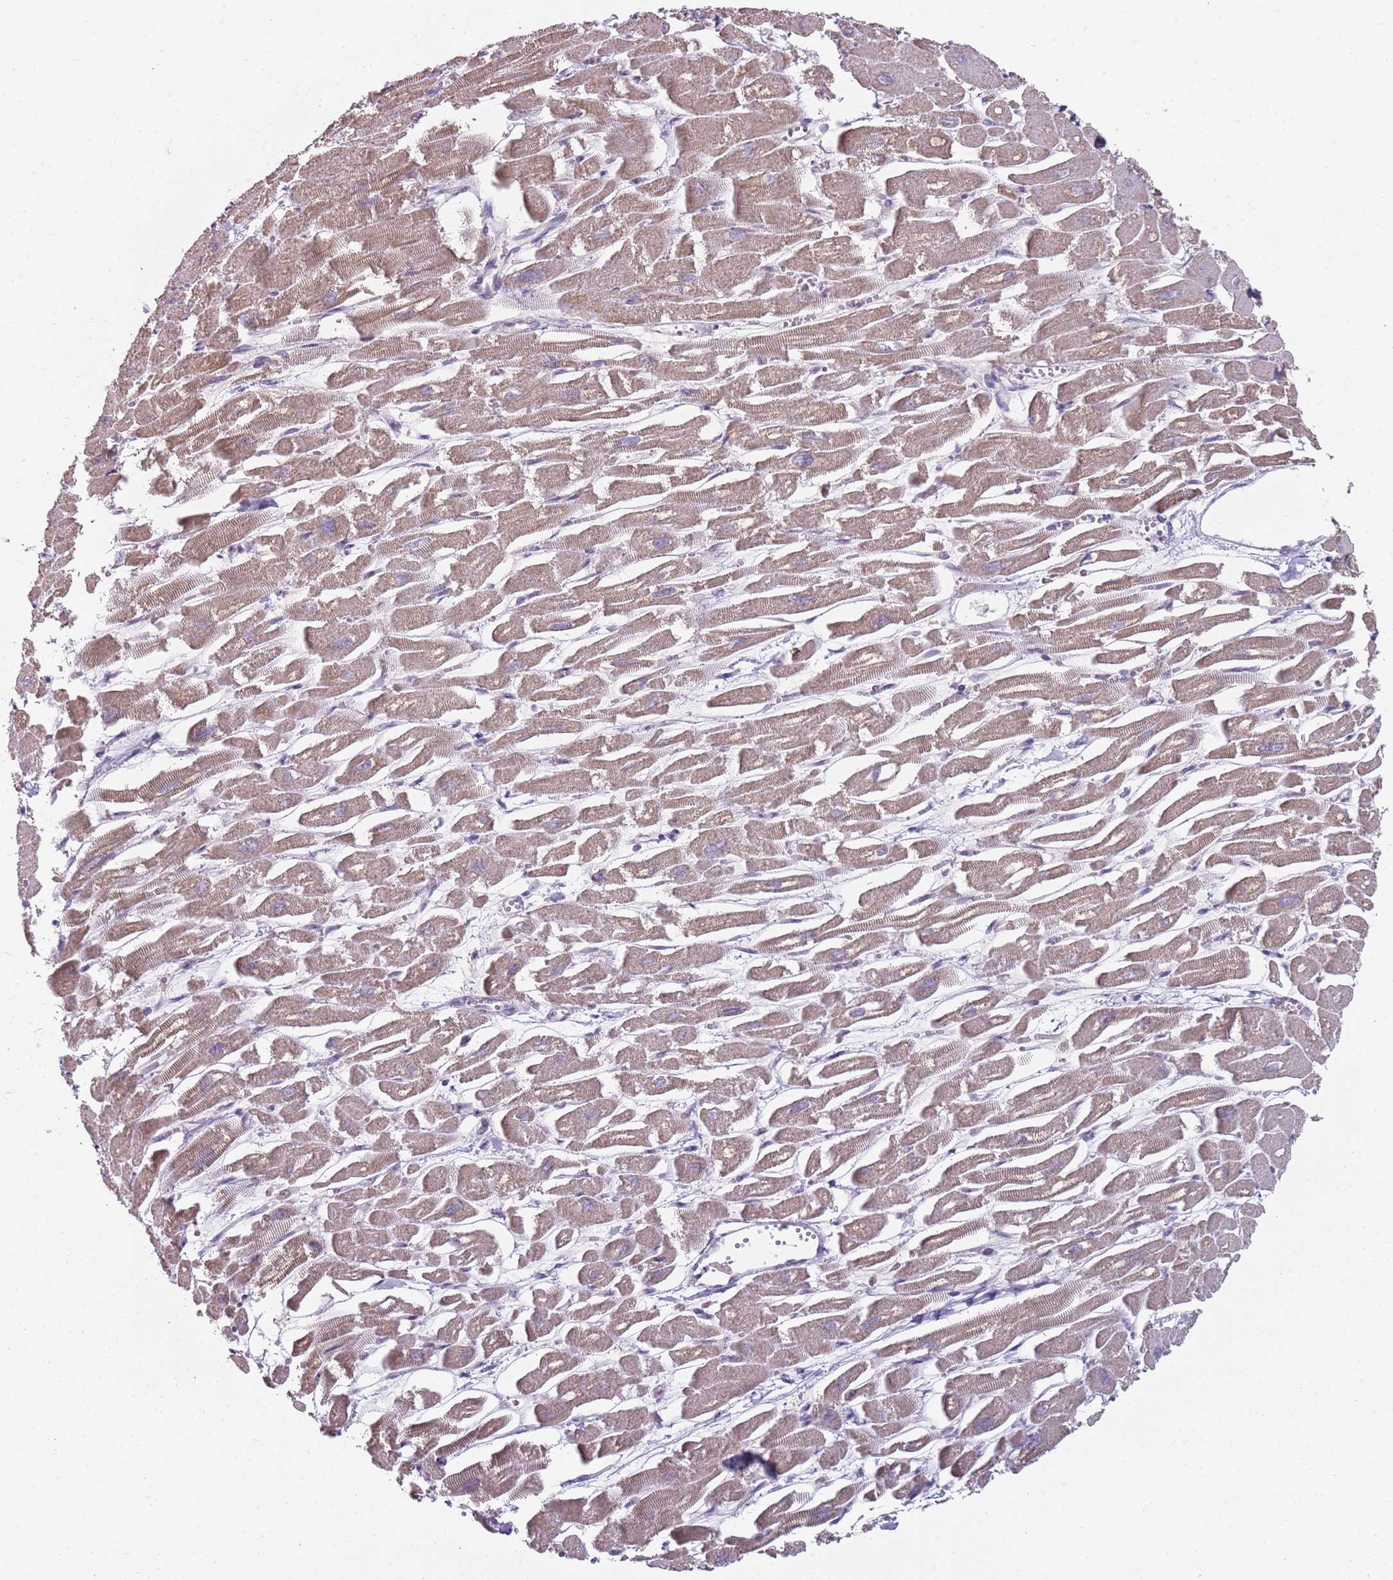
{"staining": {"intensity": "weak", "quantity": "25%-75%", "location": "cytoplasmic/membranous"}, "tissue": "heart muscle", "cell_type": "Cardiomyocytes", "image_type": "normal", "snomed": [{"axis": "morphology", "description": "Normal tissue, NOS"}, {"axis": "topography", "description": "Heart"}], "caption": "This photomicrograph displays immunohistochemistry (IHC) staining of normal heart muscle, with low weak cytoplasmic/membranous positivity in about 25%-75% of cardiomyocytes.", "gene": "SMARCAL1", "patient": {"sex": "male", "age": 54}}